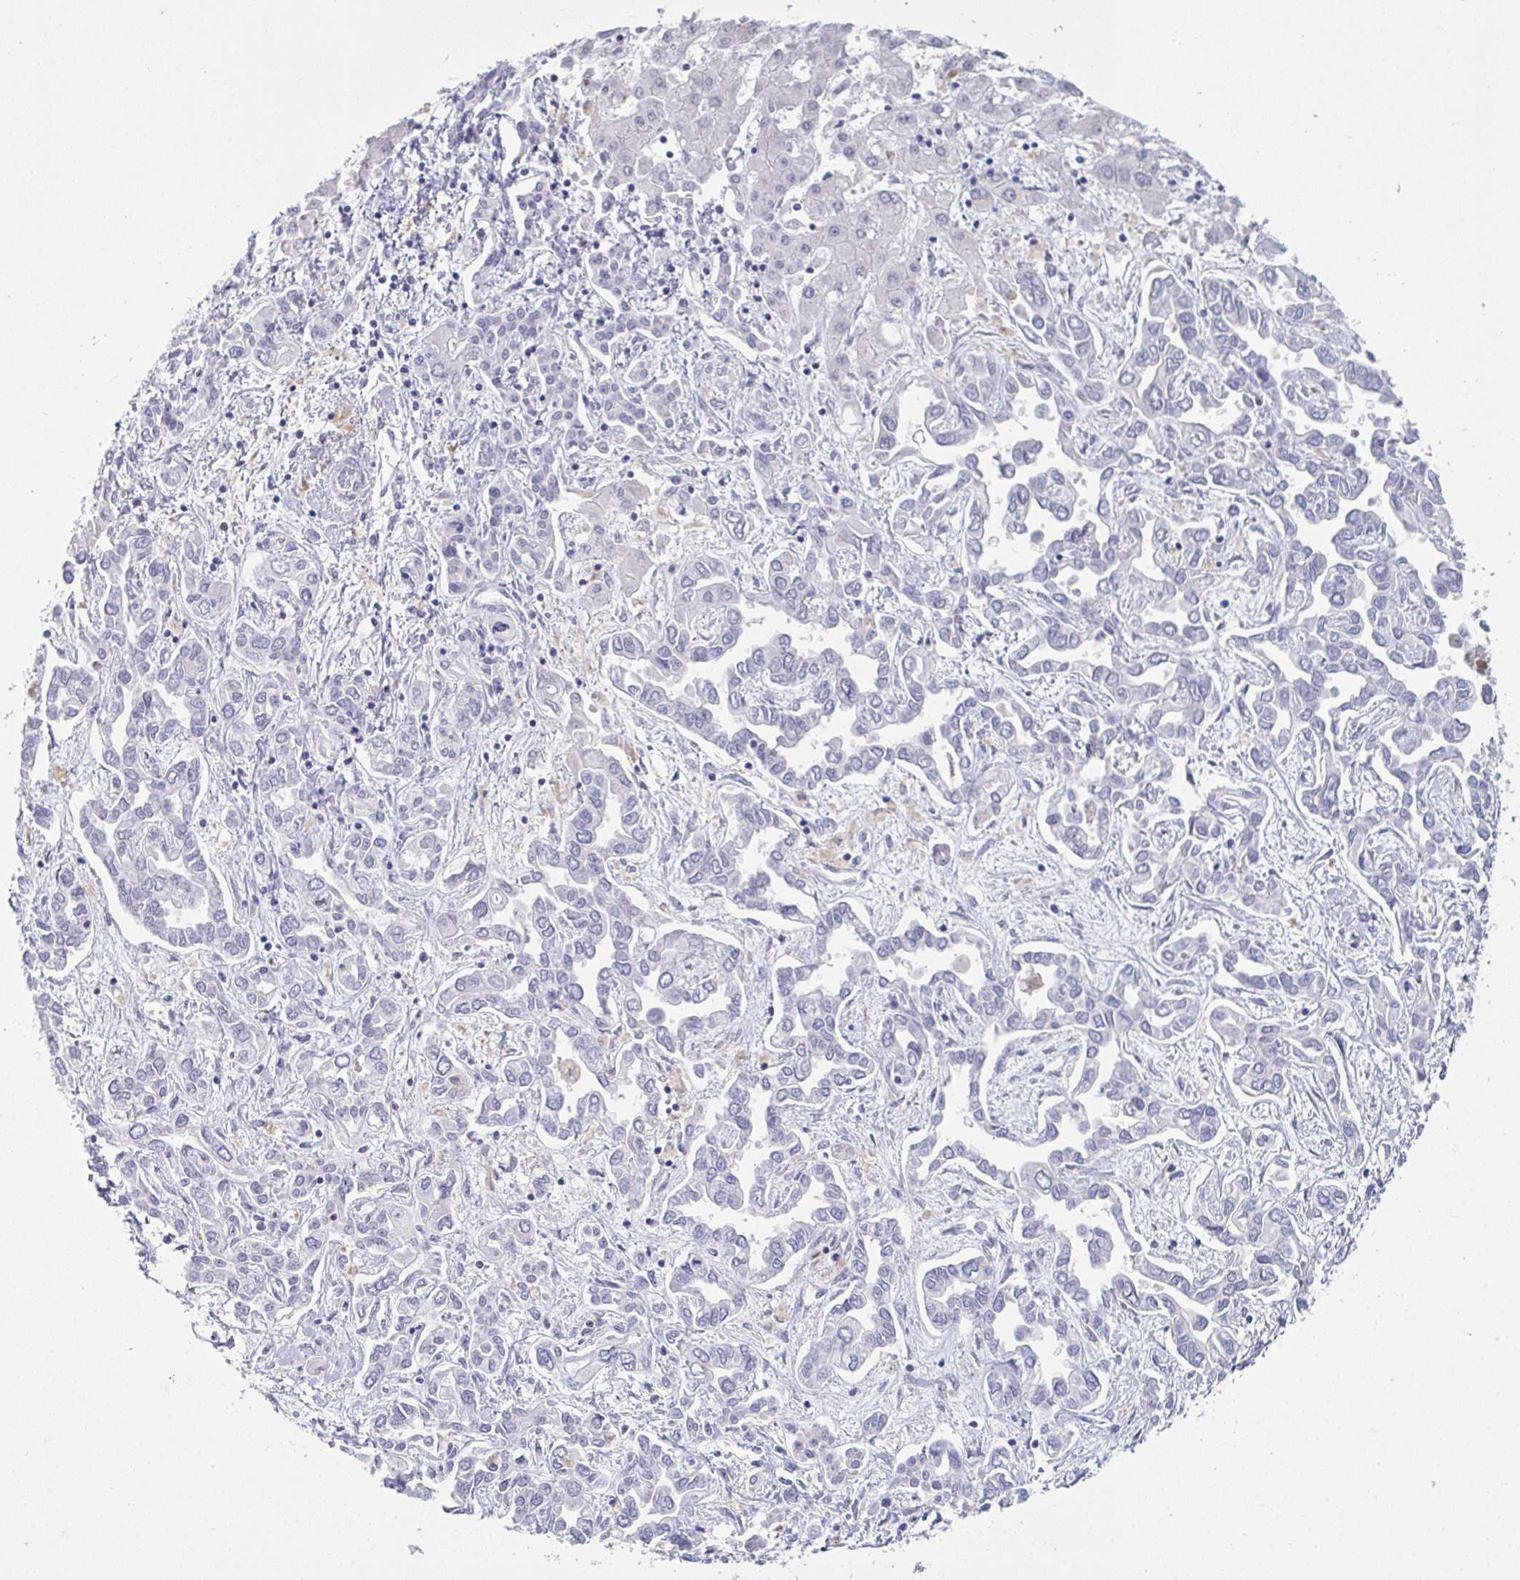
{"staining": {"intensity": "negative", "quantity": "none", "location": "none"}, "tissue": "liver cancer", "cell_type": "Tumor cells", "image_type": "cancer", "snomed": [{"axis": "morphology", "description": "Cholangiocarcinoma"}, {"axis": "topography", "description": "Liver"}], "caption": "Protein analysis of liver cholangiocarcinoma shows no significant positivity in tumor cells.", "gene": "SERPINB10", "patient": {"sex": "female", "age": 64}}